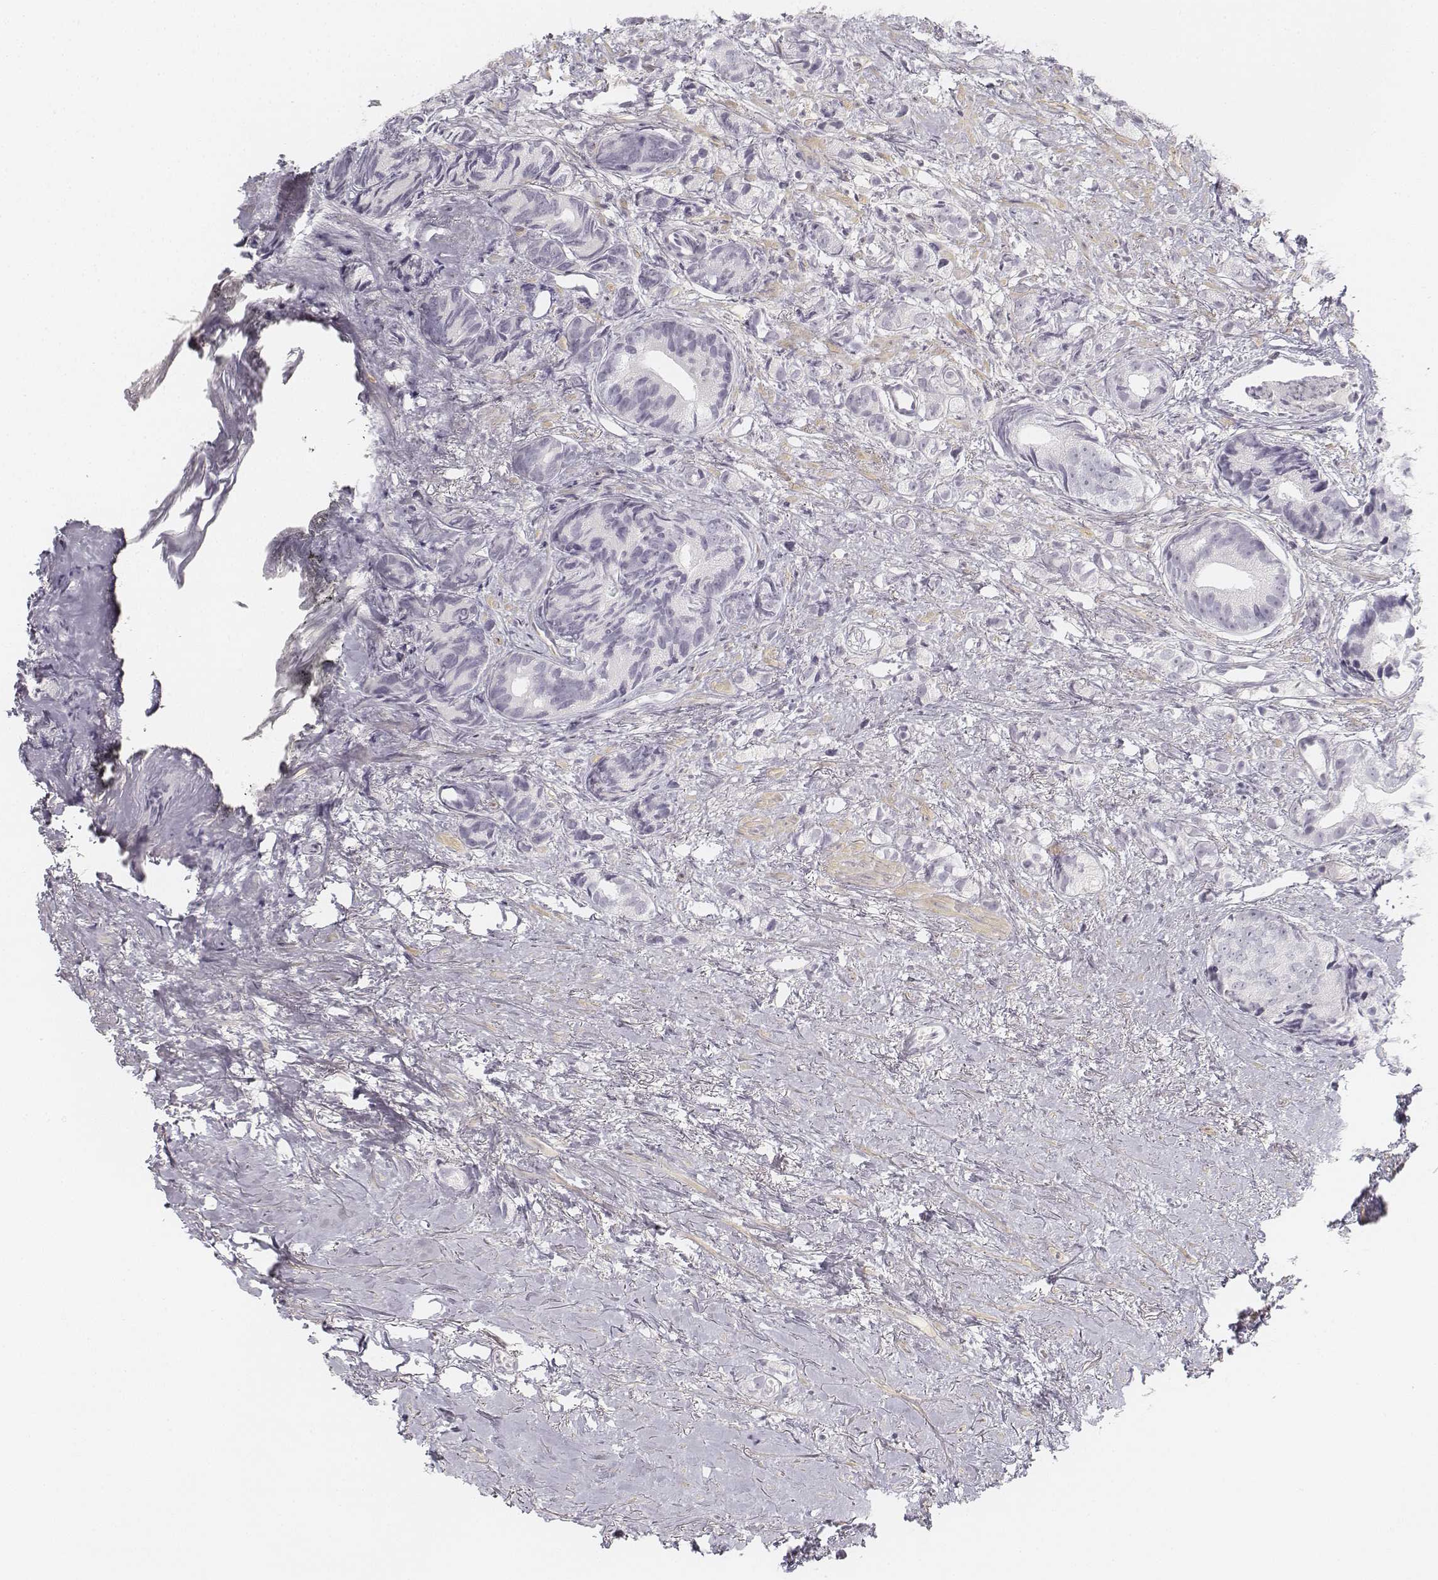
{"staining": {"intensity": "negative", "quantity": "none", "location": "none"}, "tissue": "prostate cancer", "cell_type": "Tumor cells", "image_type": "cancer", "snomed": [{"axis": "morphology", "description": "Adenocarcinoma, High grade"}, {"axis": "topography", "description": "Prostate"}], "caption": "An image of human adenocarcinoma (high-grade) (prostate) is negative for staining in tumor cells.", "gene": "KRT25", "patient": {"sex": "male", "age": 81}}